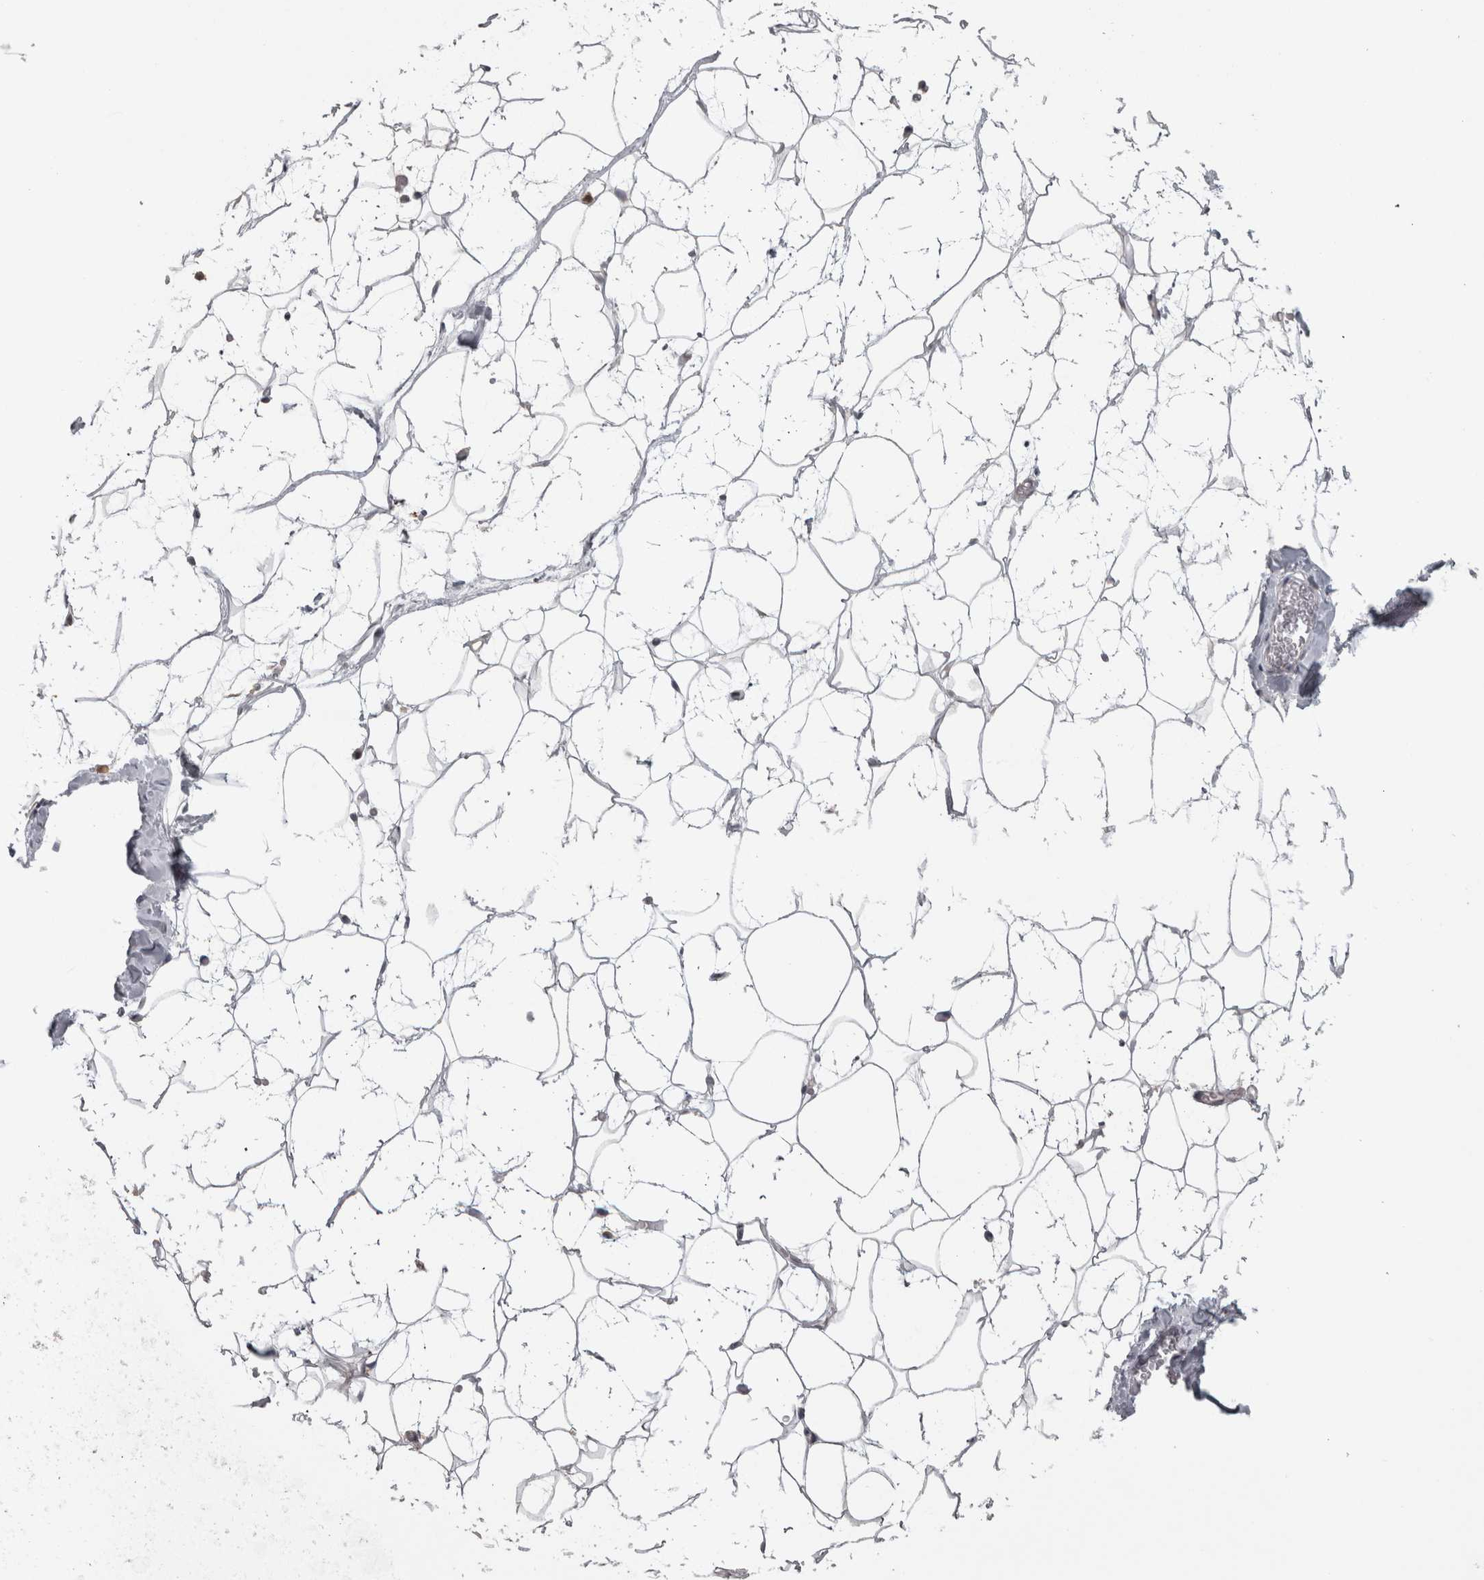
{"staining": {"intensity": "negative", "quantity": "none", "location": "none"}, "tissue": "adipose tissue", "cell_type": "Adipocytes", "image_type": "normal", "snomed": [{"axis": "morphology", "description": "Normal tissue, NOS"}, {"axis": "morphology", "description": "Fibrosis, NOS"}, {"axis": "topography", "description": "Breast"}, {"axis": "topography", "description": "Adipose tissue"}], "caption": "Adipose tissue stained for a protein using immunohistochemistry demonstrates no positivity adipocytes.", "gene": "SLCO5A1", "patient": {"sex": "female", "age": 39}}